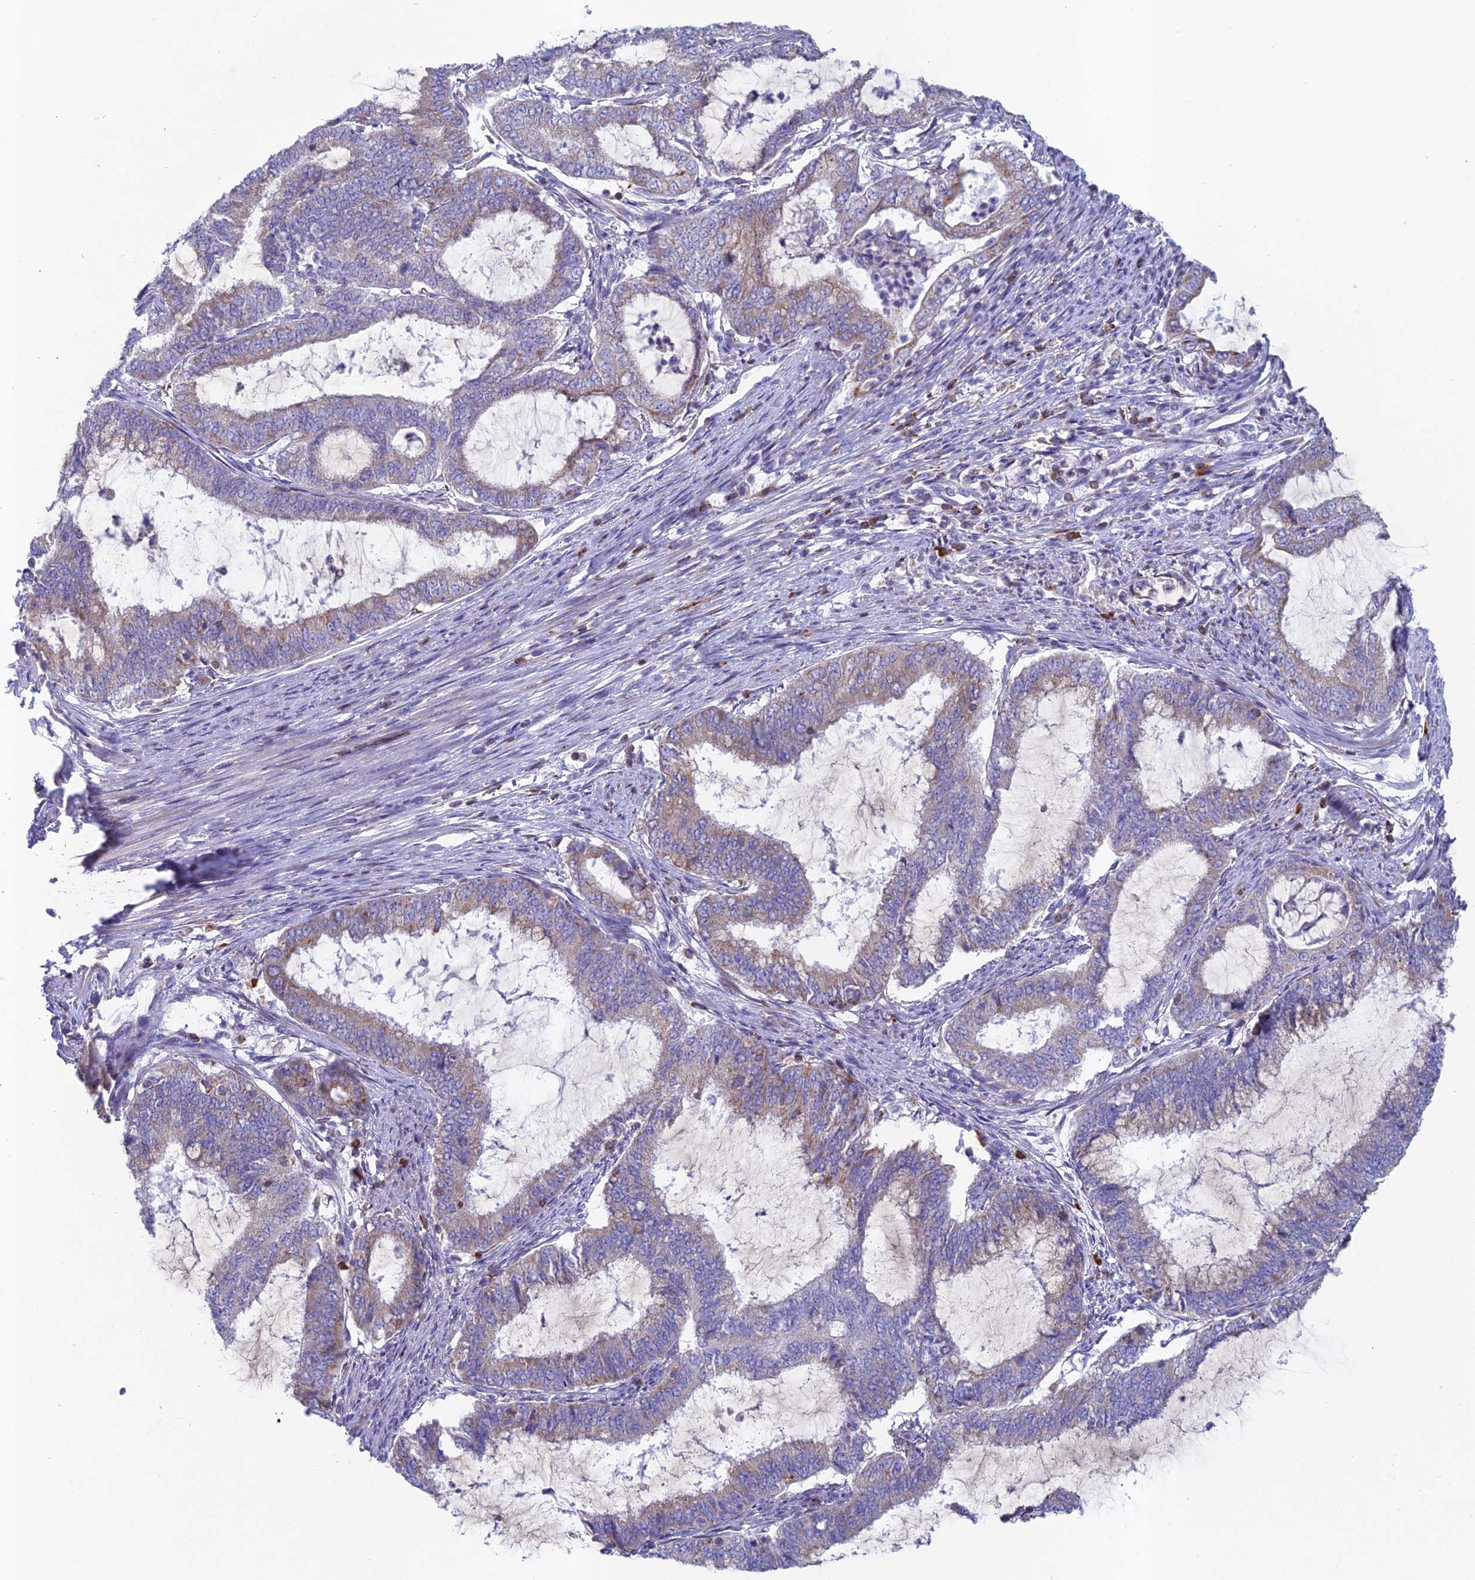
{"staining": {"intensity": "weak", "quantity": "<25%", "location": "cytoplasmic/membranous"}, "tissue": "endometrial cancer", "cell_type": "Tumor cells", "image_type": "cancer", "snomed": [{"axis": "morphology", "description": "Adenocarcinoma, NOS"}, {"axis": "topography", "description": "Endometrium"}], "caption": "Protein analysis of endometrial cancer displays no significant staining in tumor cells. The staining was performed using DAB to visualize the protein expression in brown, while the nuclei were stained in blue with hematoxylin (Magnification: 20x).", "gene": "ABI3BP", "patient": {"sex": "female", "age": 51}}